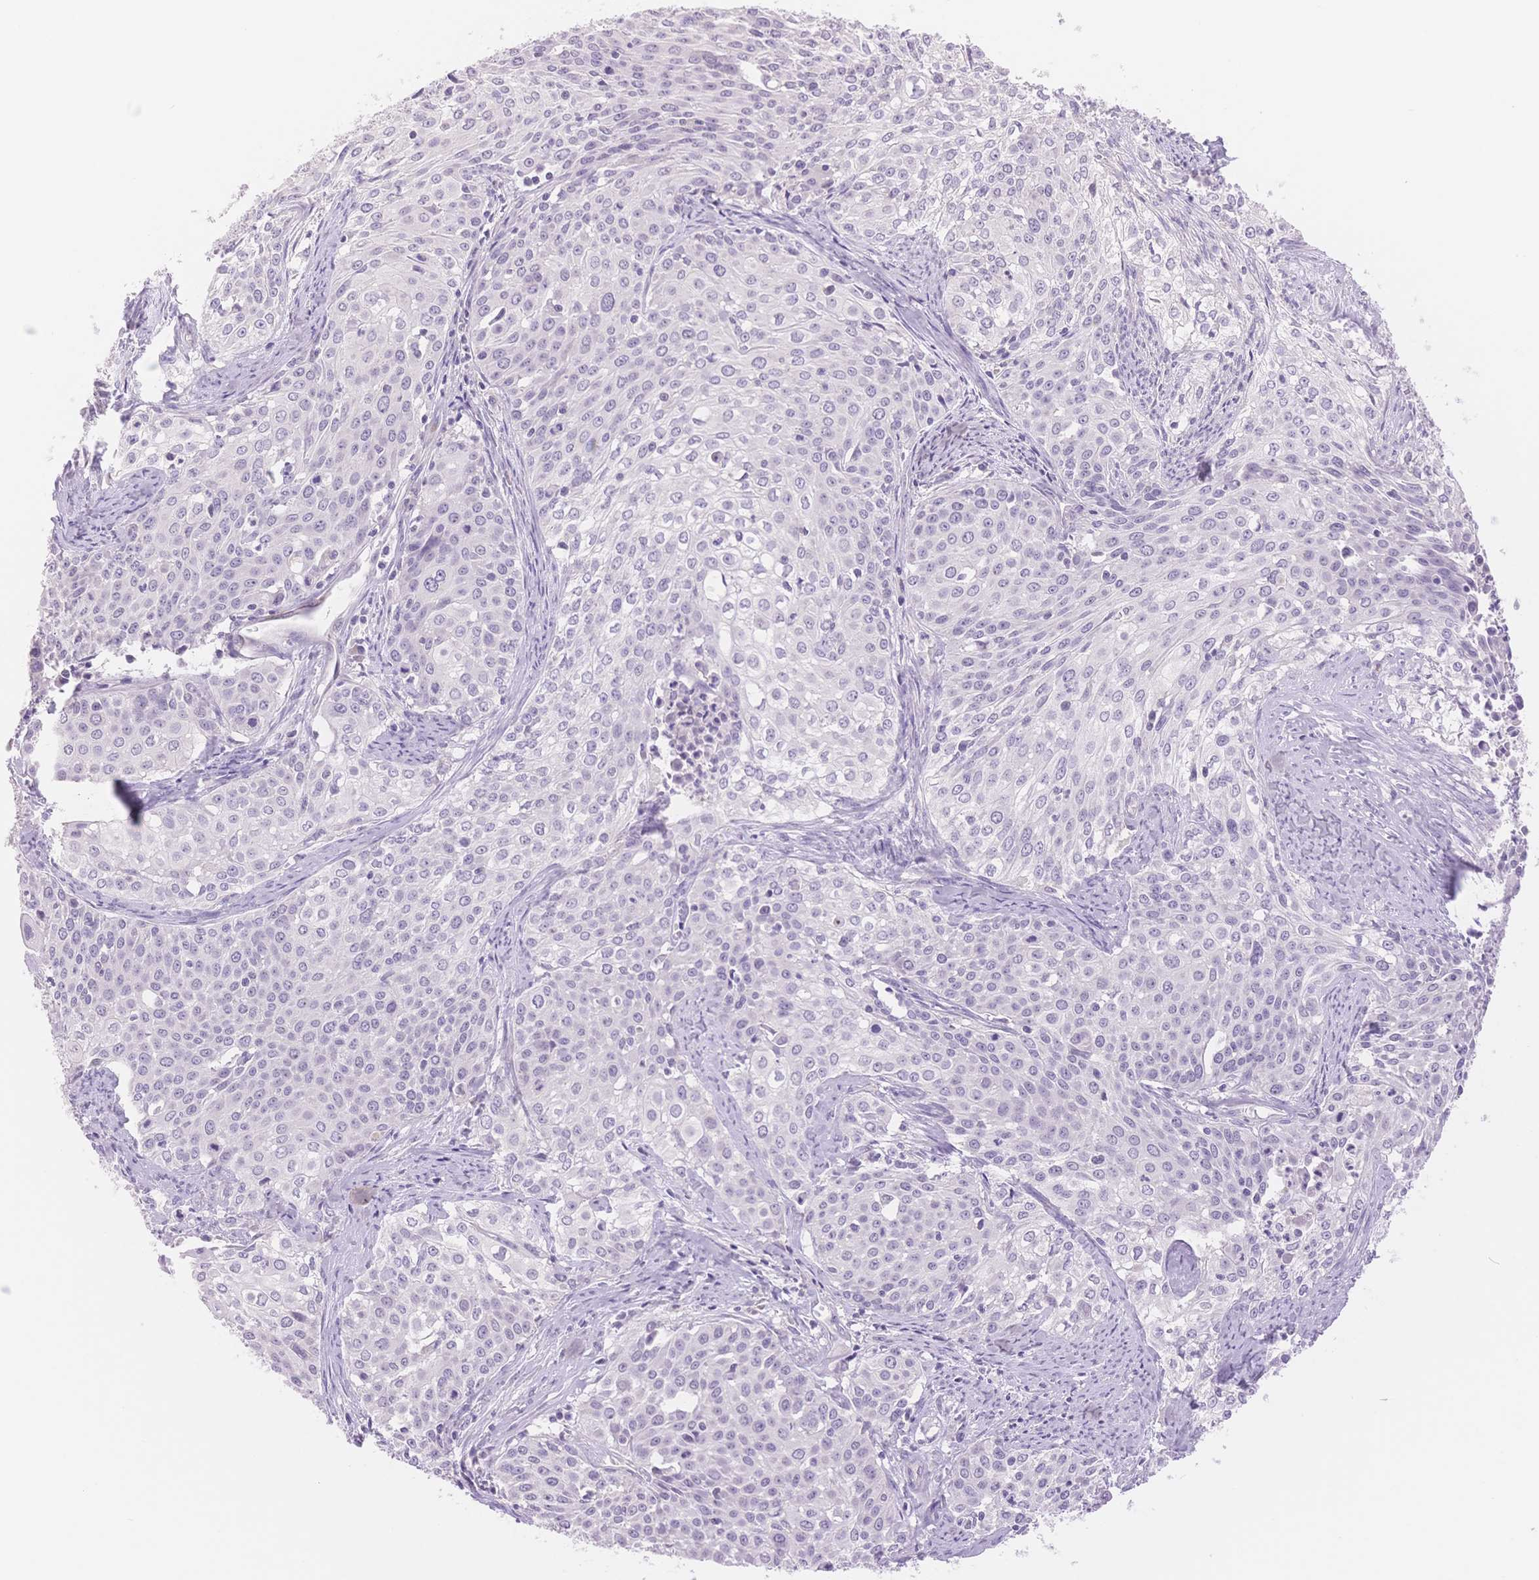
{"staining": {"intensity": "negative", "quantity": "none", "location": "none"}, "tissue": "cervical cancer", "cell_type": "Tumor cells", "image_type": "cancer", "snomed": [{"axis": "morphology", "description": "Squamous cell carcinoma, NOS"}, {"axis": "topography", "description": "Cervix"}], "caption": "This is an immunohistochemistry (IHC) image of human cervical cancer (squamous cell carcinoma). There is no staining in tumor cells.", "gene": "MYOM1", "patient": {"sex": "female", "age": 39}}